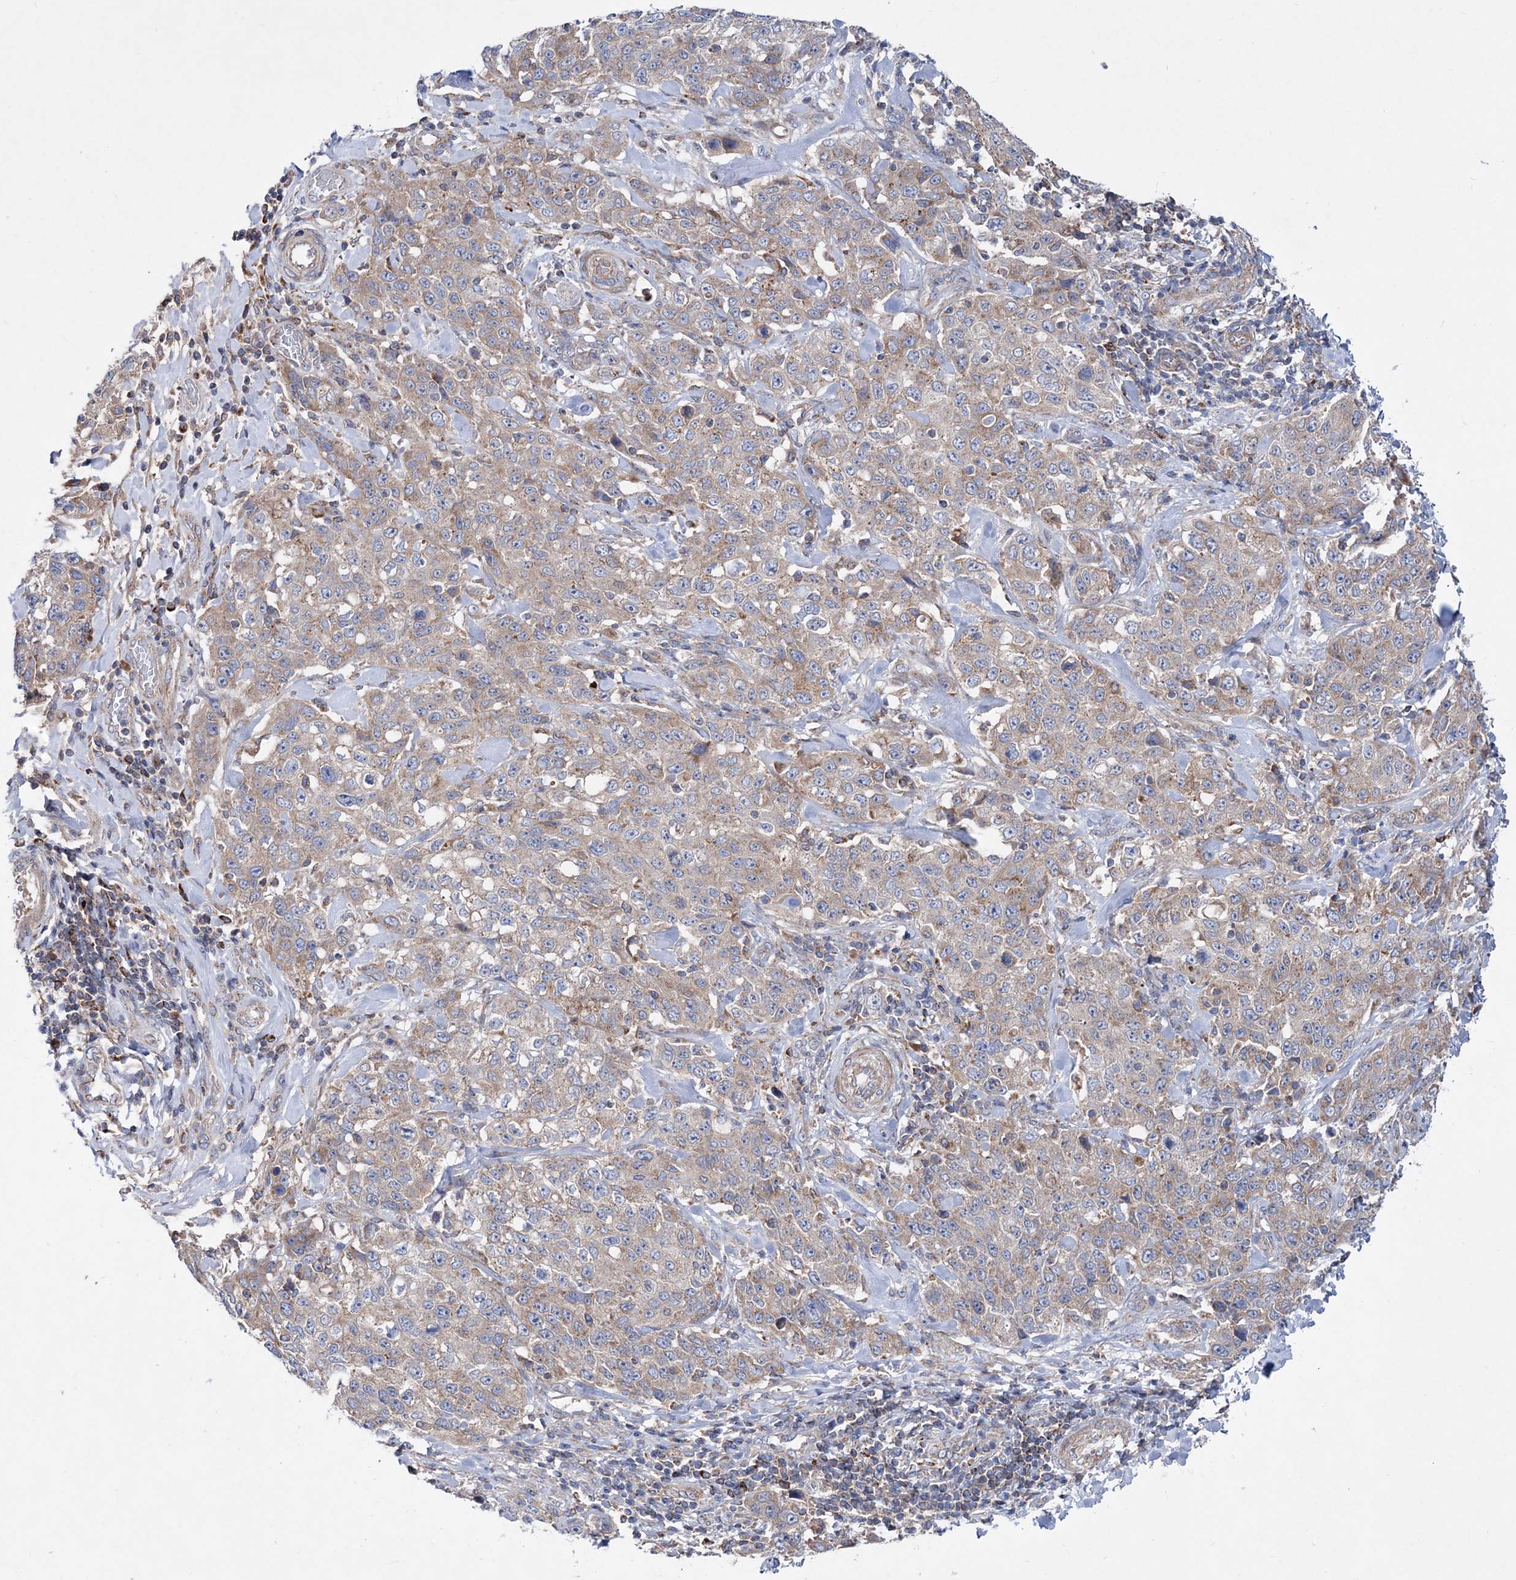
{"staining": {"intensity": "weak", "quantity": "25%-75%", "location": "cytoplasmic/membranous"}, "tissue": "stomach cancer", "cell_type": "Tumor cells", "image_type": "cancer", "snomed": [{"axis": "morphology", "description": "Adenocarcinoma, NOS"}, {"axis": "topography", "description": "Stomach"}], "caption": "IHC of human stomach adenocarcinoma shows low levels of weak cytoplasmic/membranous expression in about 25%-75% of tumor cells. The staining is performed using DAB brown chromogen to label protein expression. The nuclei are counter-stained blue using hematoxylin.", "gene": "NGLY1", "patient": {"sex": "male", "age": 48}}